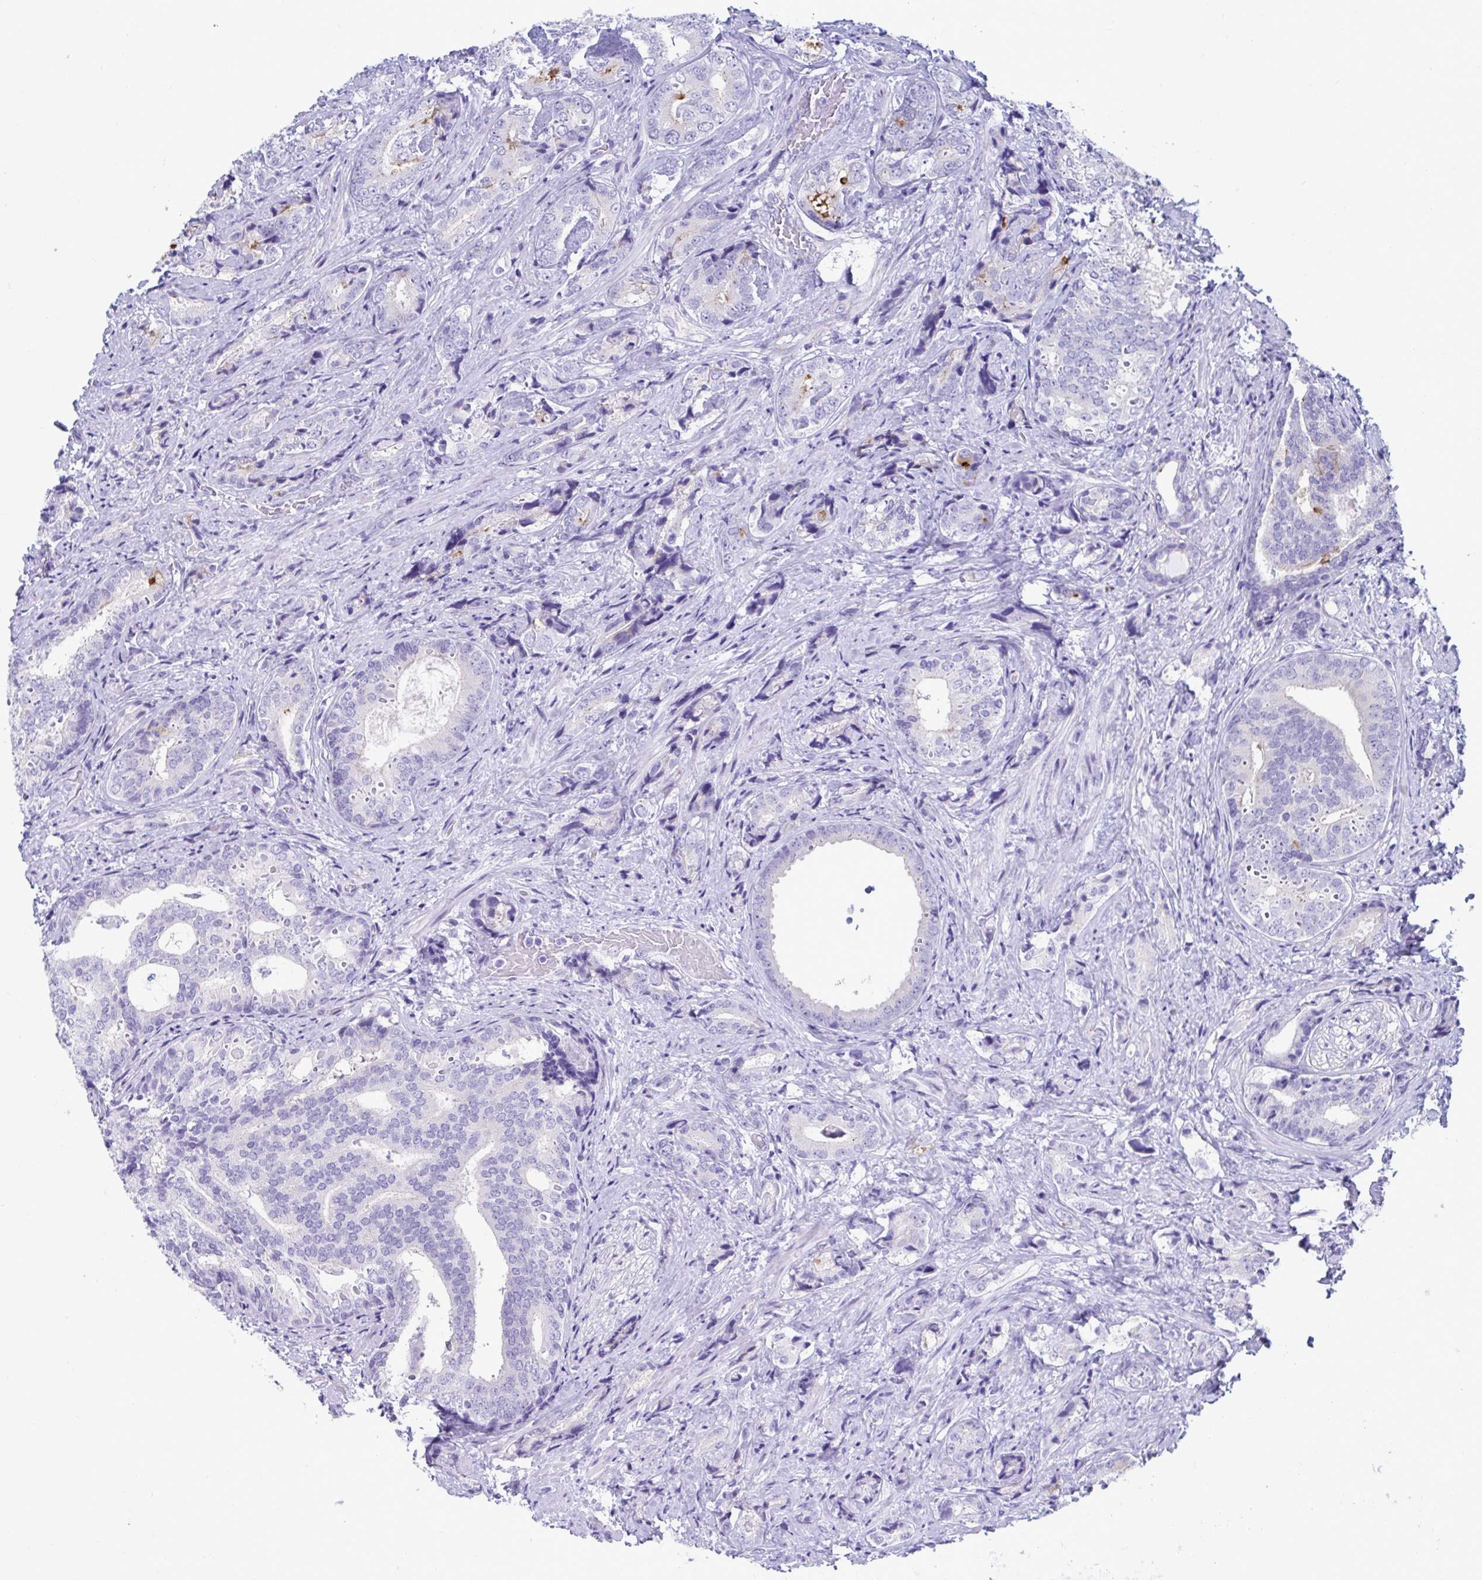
{"staining": {"intensity": "negative", "quantity": "none", "location": "none"}, "tissue": "prostate cancer", "cell_type": "Tumor cells", "image_type": "cancer", "snomed": [{"axis": "morphology", "description": "Adenocarcinoma, High grade"}, {"axis": "topography", "description": "Prostate"}], "caption": "A photomicrograph of prostate adenocarcinoma (high-grade) stained for a protein displays no brown staining in tumor cells.", "gene": "TTC30B", "patient": {"sex": "male", "age": 62}}